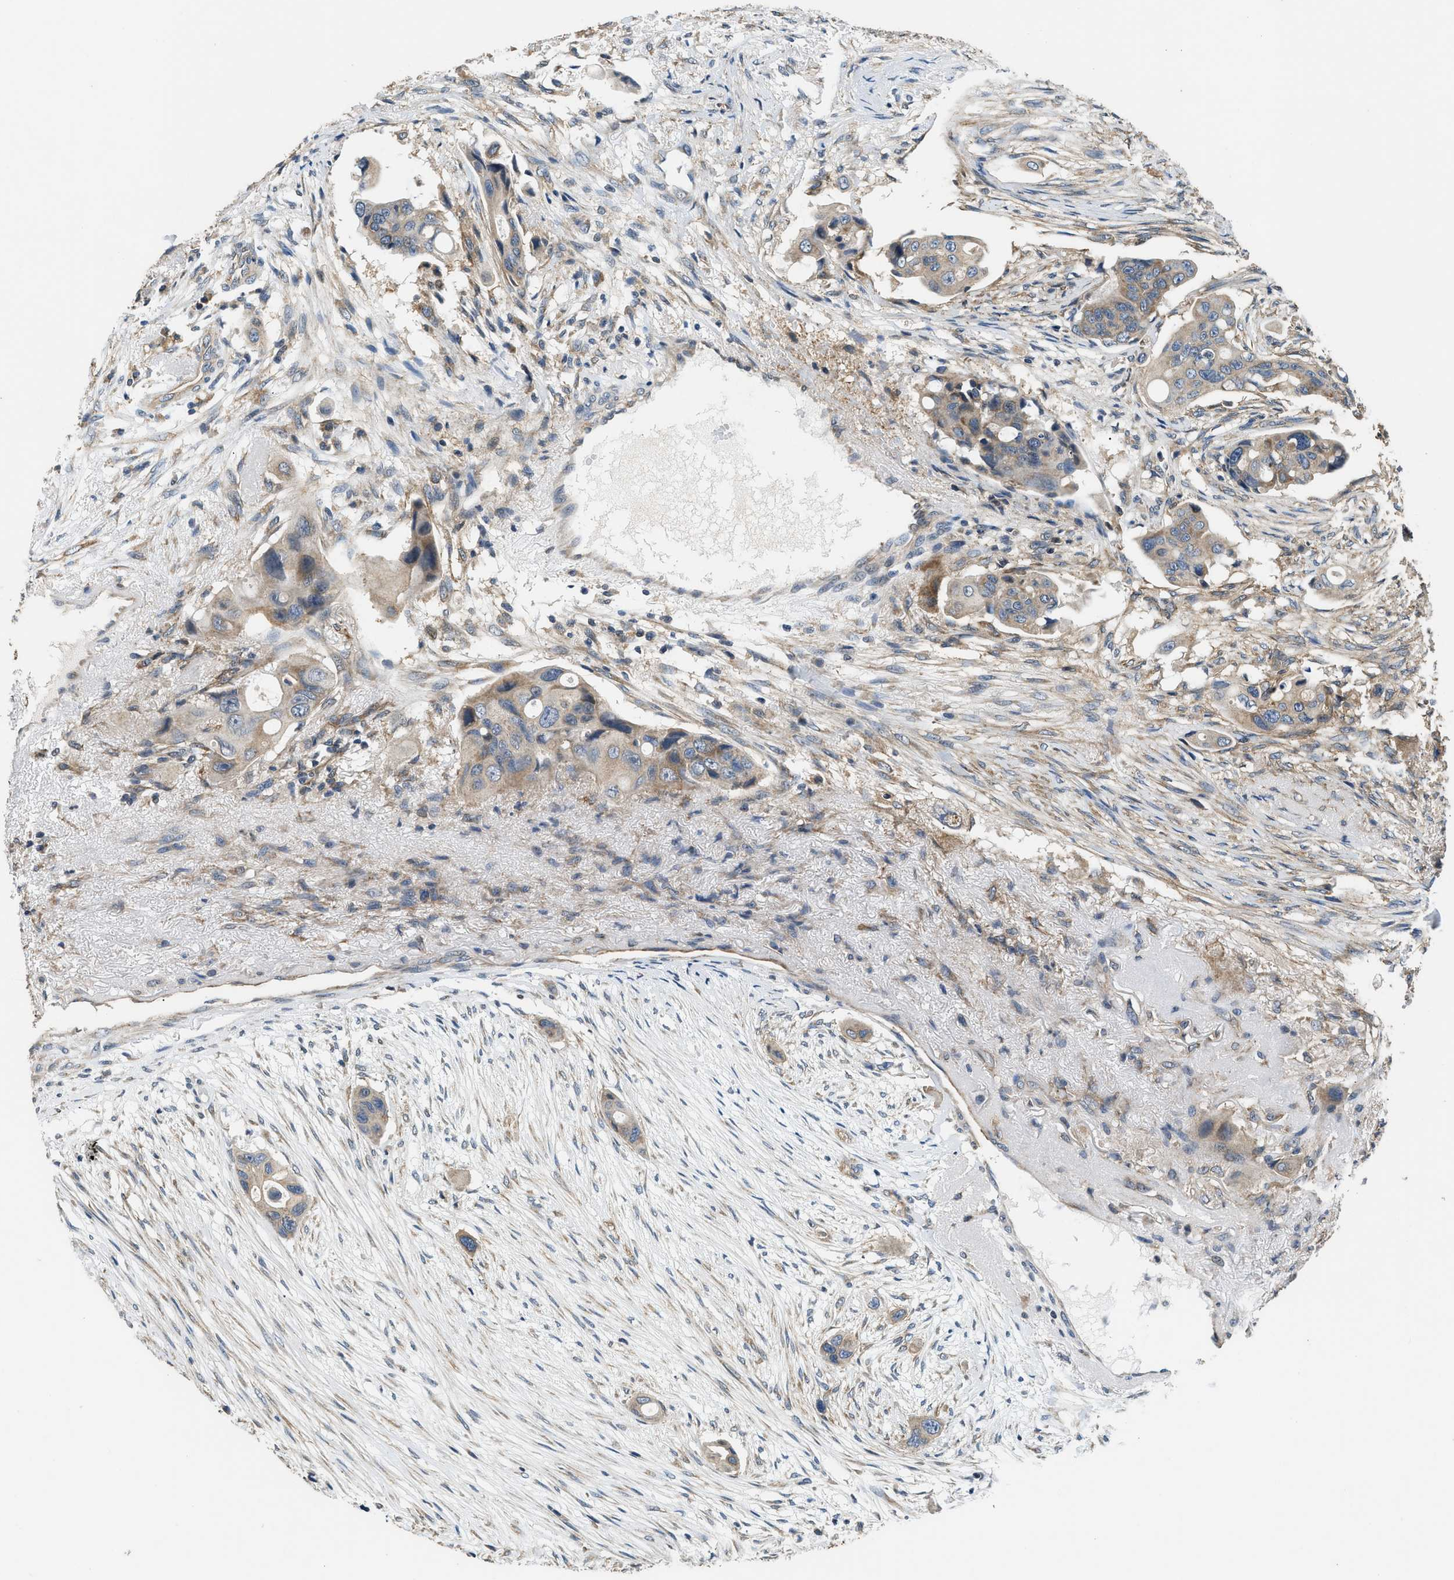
{"staining": {"intensity": "weak", "quantity": ">75%", "location": "cytoplasmic/membranous"}, "tissue": "colorectal cancer", "cell_type": "Tumor cells", "image_type": "cancer", "snomed": [{"axis": "morphology", "description": "Adenocarcinoma, NOS"}, {"axis": "topography", "description": "Colon"}], "caption": "Immunohistochemistry histopathology image of human colorectal cancer (adenocarcinoma) stained for a protein (brown), which reveals low levels of weak cytoplasmic/membranous positivity in about >75% of tumor cells.", "gene": "SSH2", "patient": {"sex": "female", "age": 57}}